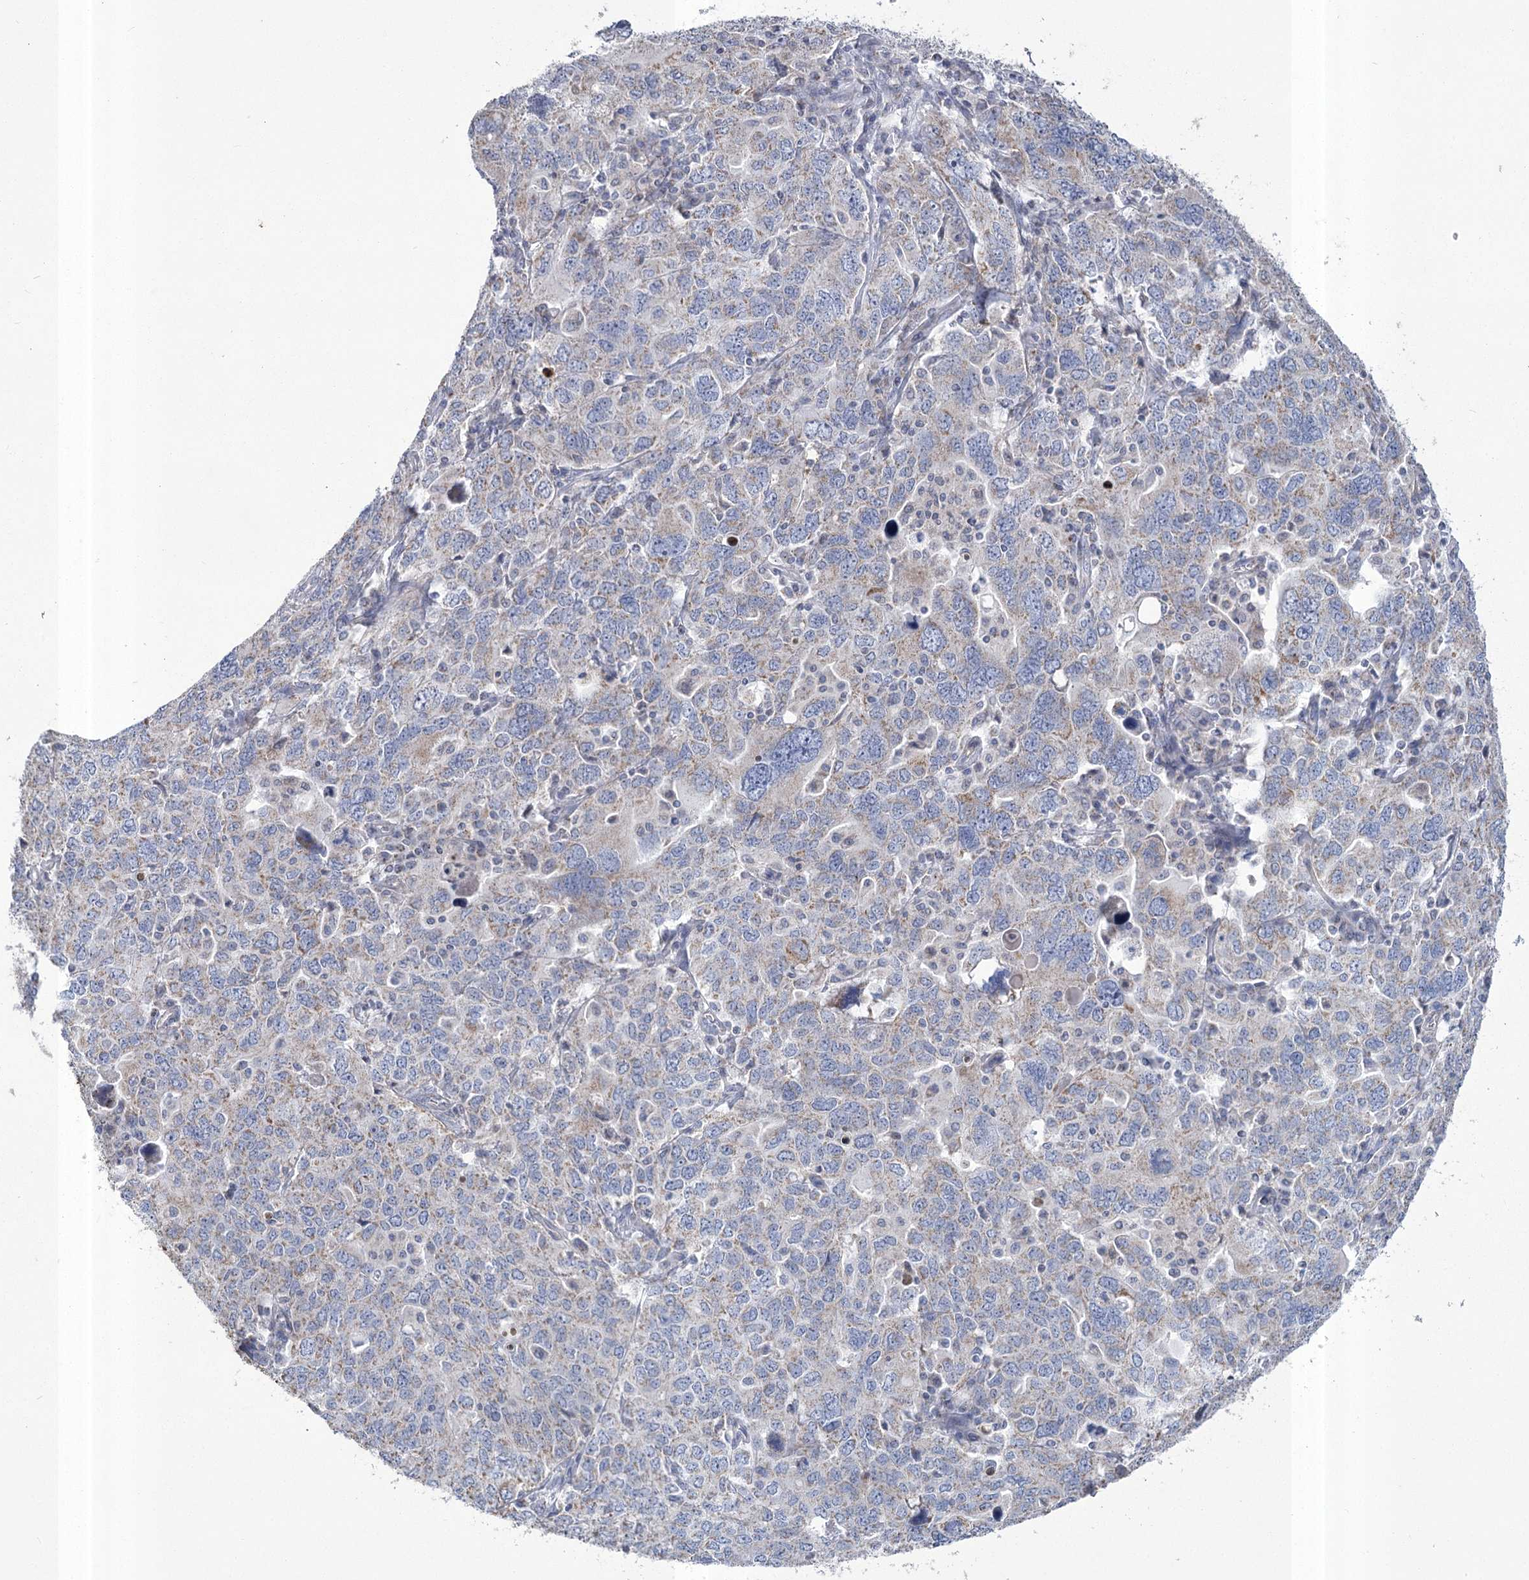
{"staining": {"intensity": "weak", "quantity": "<25%", "location": "cytoplasmic/membranous"}, "tissue": "ovarian cancer", "cell_type": "Tumor cells", "image_type": "cancer", "snomed": [{"axis": "morphology", "description": "Carcinoma, endometroid"}, {"axis": "topography", "description": "Ovary"}], "caption": "The image demonstrates no significant expression in tumor cells of ovarian cancer.", "gene": "PDHB", "patient": {"sex": "female", "age": 62}}